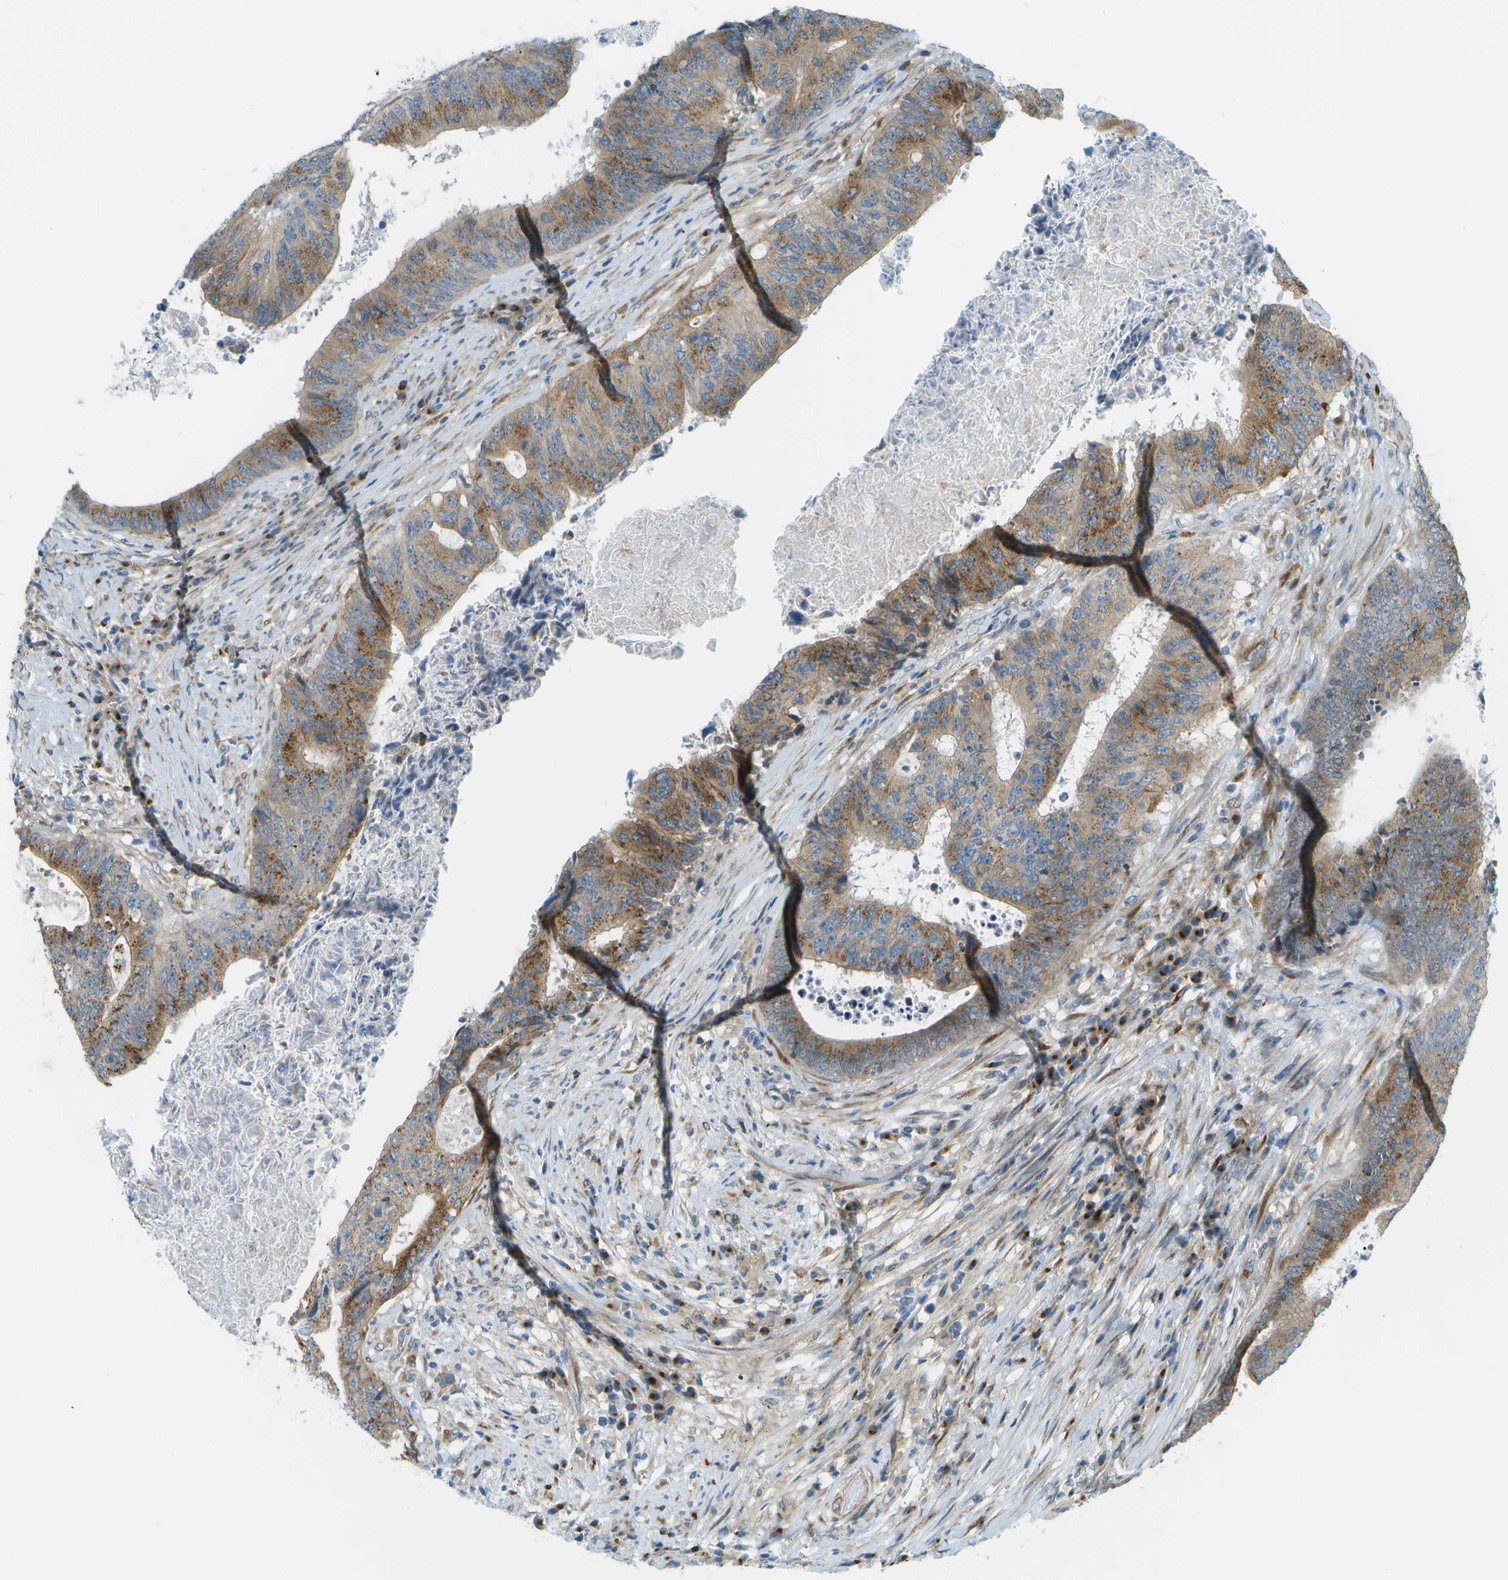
{"staining": {"intensity": "moderate", "quantity": ">75%", "location": "cytoplasmic/membranous"}, "tissue": "colorectal cancer", "cell_type": "Tumor cells", "image_type": "cancer", "snomed": [{"axis": "morphology", "description": "Adenocarcinoma, NOS"}, {"axis": "topography", "description": "Rectum"}], "caption": "Immunohistochemical staining of human colorectal cancer shows medium levels of moderate cytoplasmic/membranous positivity in approximately >75% of tumor cells.", "gene": "ACBD3", "patient": {"sex": "male", "age": 72}}